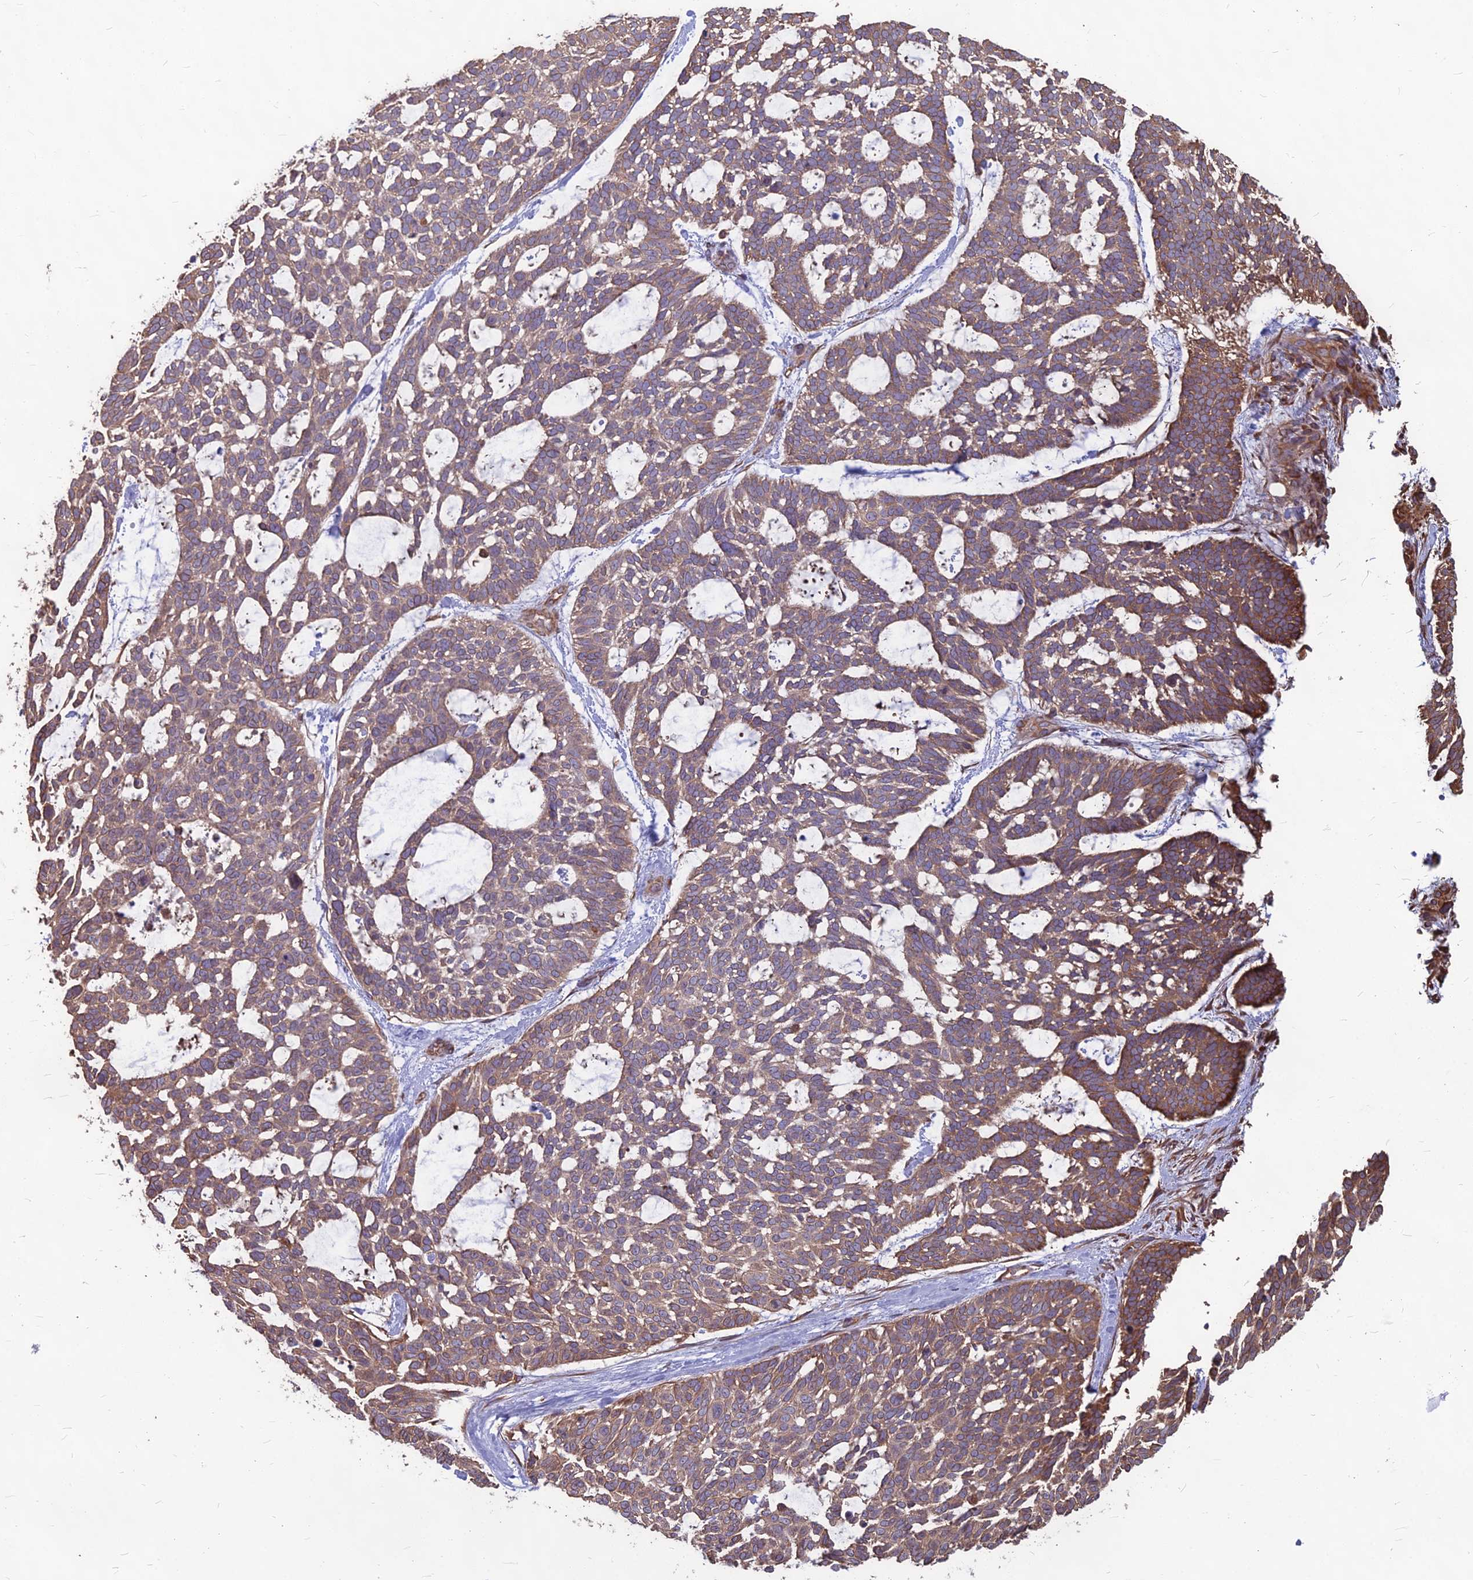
{"staining": {"intensity": "moderate", "quantity": "25%-75%", "location": "cytoplasmic/membranous"}, "tissue": "skin cancer", "cell_type": "Tumor cells", "image_type": "cancer", "snomed": [{"axis": "morphology", "description": "Basal cell carcinoma"}, {"axis": "topography", "description": "Skin"}], "caption": "Skin cancer stained for a protein displays moderate cytoplasmic/membranous positivity in tumor cells.", "gene": "LSM6", "patient": {"sex": "male", "age": 88}}